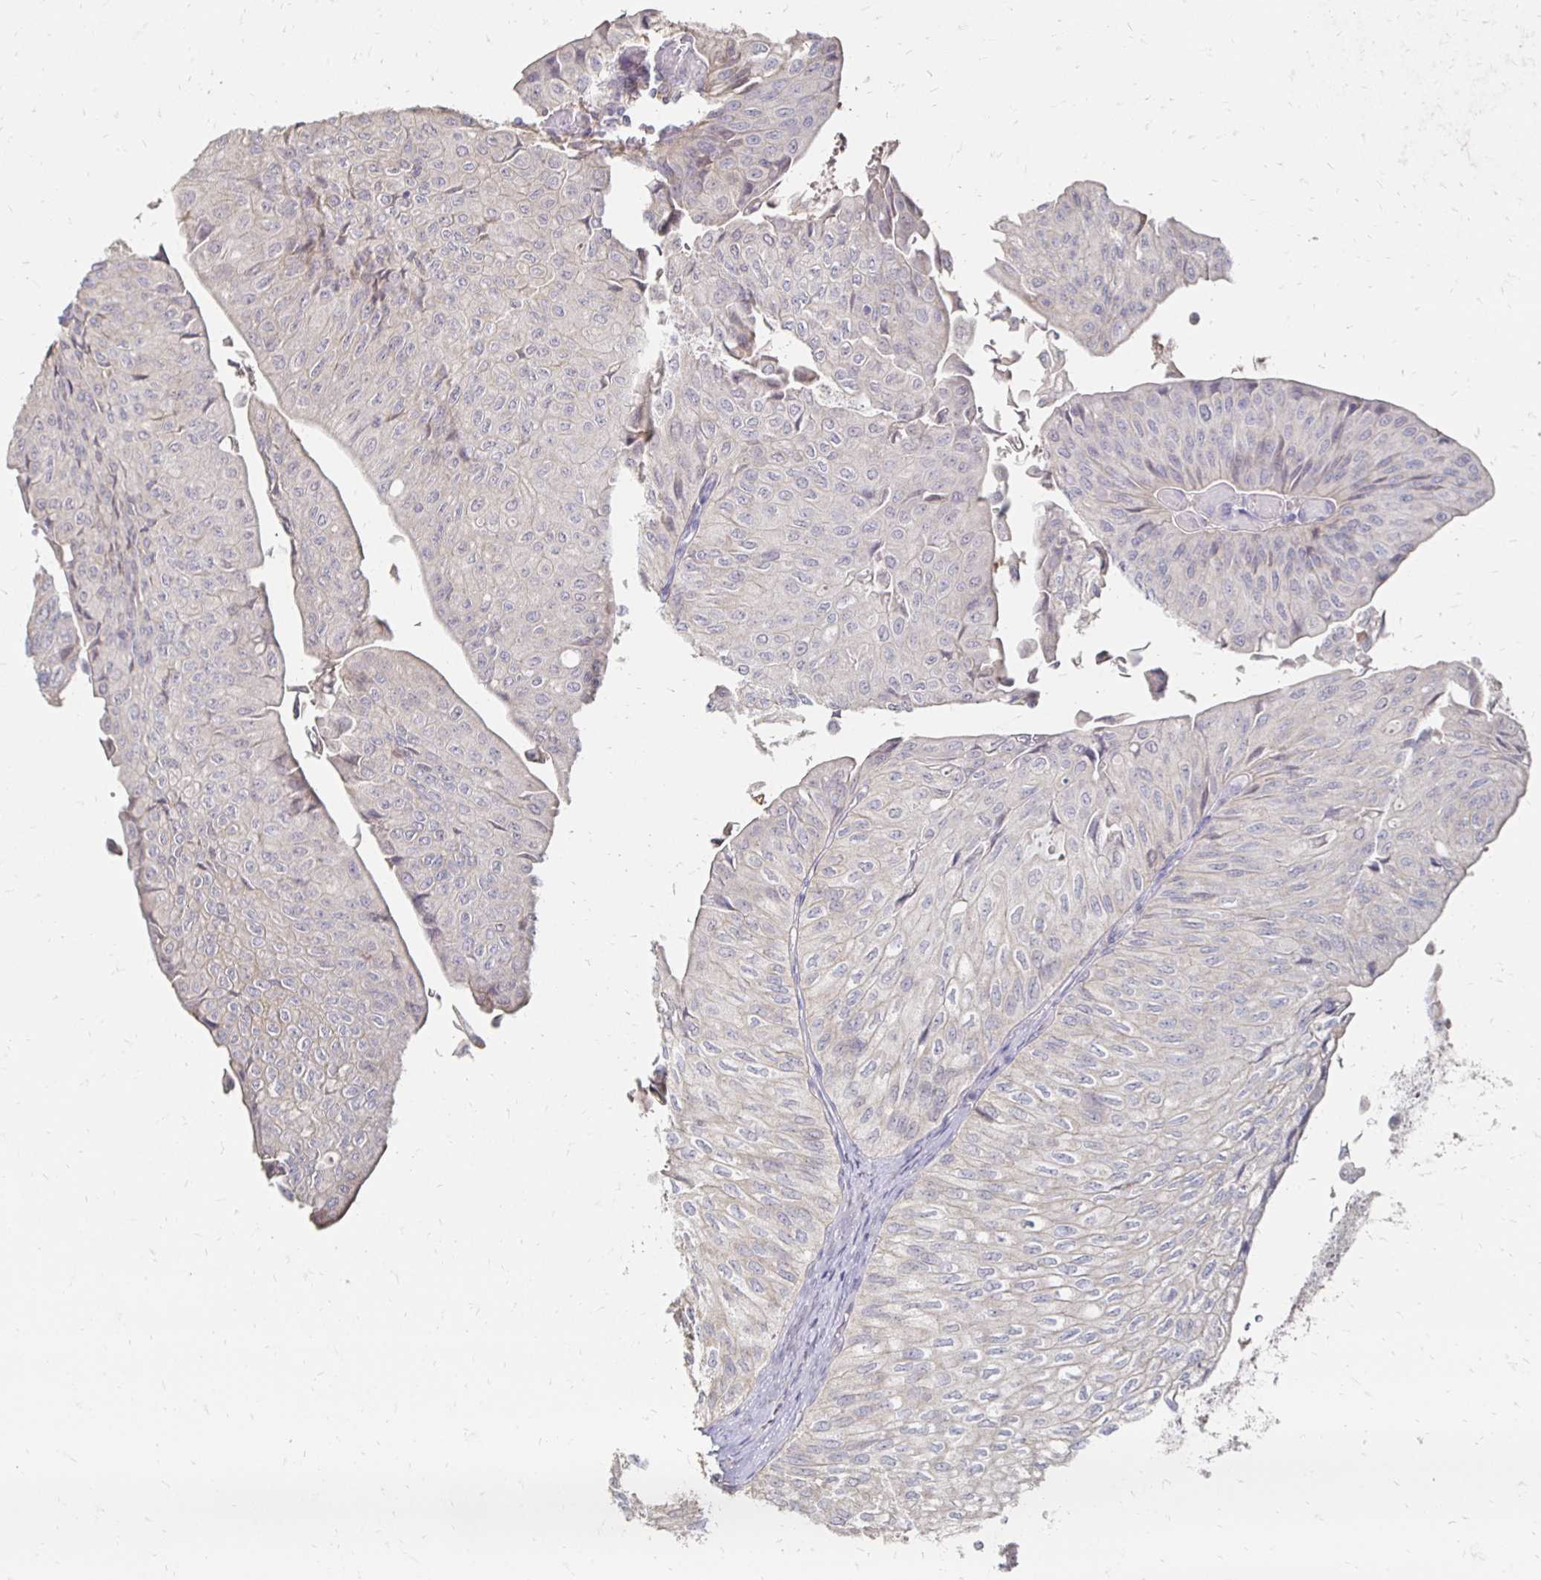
{"staining": {"intensity": "negative", "quantity": "none", "location": "none"}, "tissue": "urothelial cancer", "cell_type": "Tumor cells", "image_type": "cancer", "snomed": [{"axis": "morphology", "description": "Urothelial carcinoma, NOS"}, {"axis": "topography", "description": "Urinary bladder"}], "caption": "DAB immunohistochemical staining of human urothelial cancer exhibits no significant expression in tumor cells.", "gene": "ZNF727", "patient": {"sex": "male", "age": 62}}